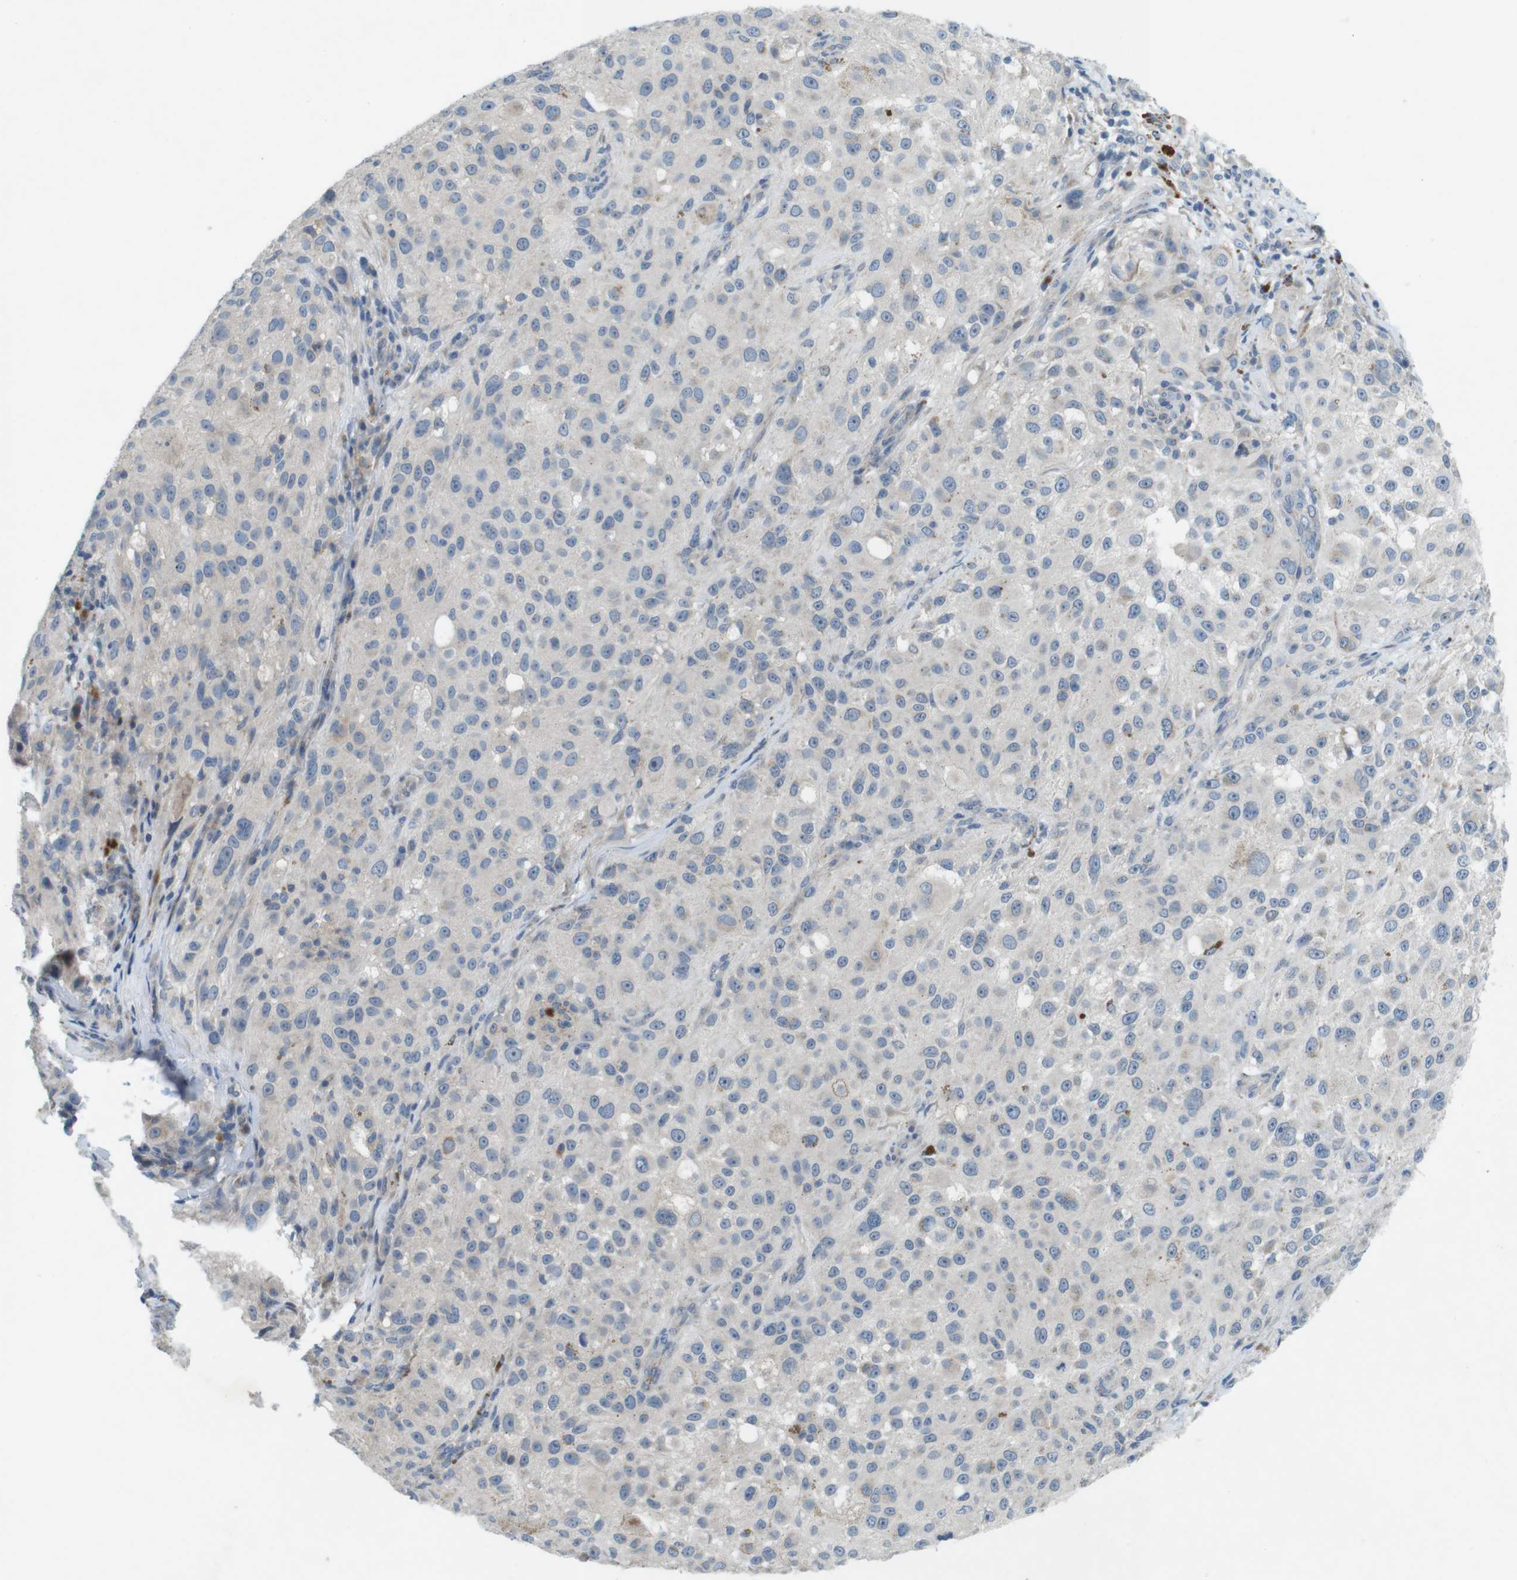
{"staining": {"intensity": "negative", "quantity": "none", "location": "none"}, "tissue": "melanoma", "cell_type": "Tumor cells", "image_type": "cancer", "snomed": [{"axis": "morphology", "description": "Necrosis, NOS"}, {"axis": "morphology", "description": "Malignant melanoma, NOS"}, {"axis": "topography", "description": "Skin"}], "caption": "Immunohistochemistry (IHC) of melanoma exhibits no expression in tumor cells.", "gene": "TYW1", "patient": {"sex": "female", "age": 87}}